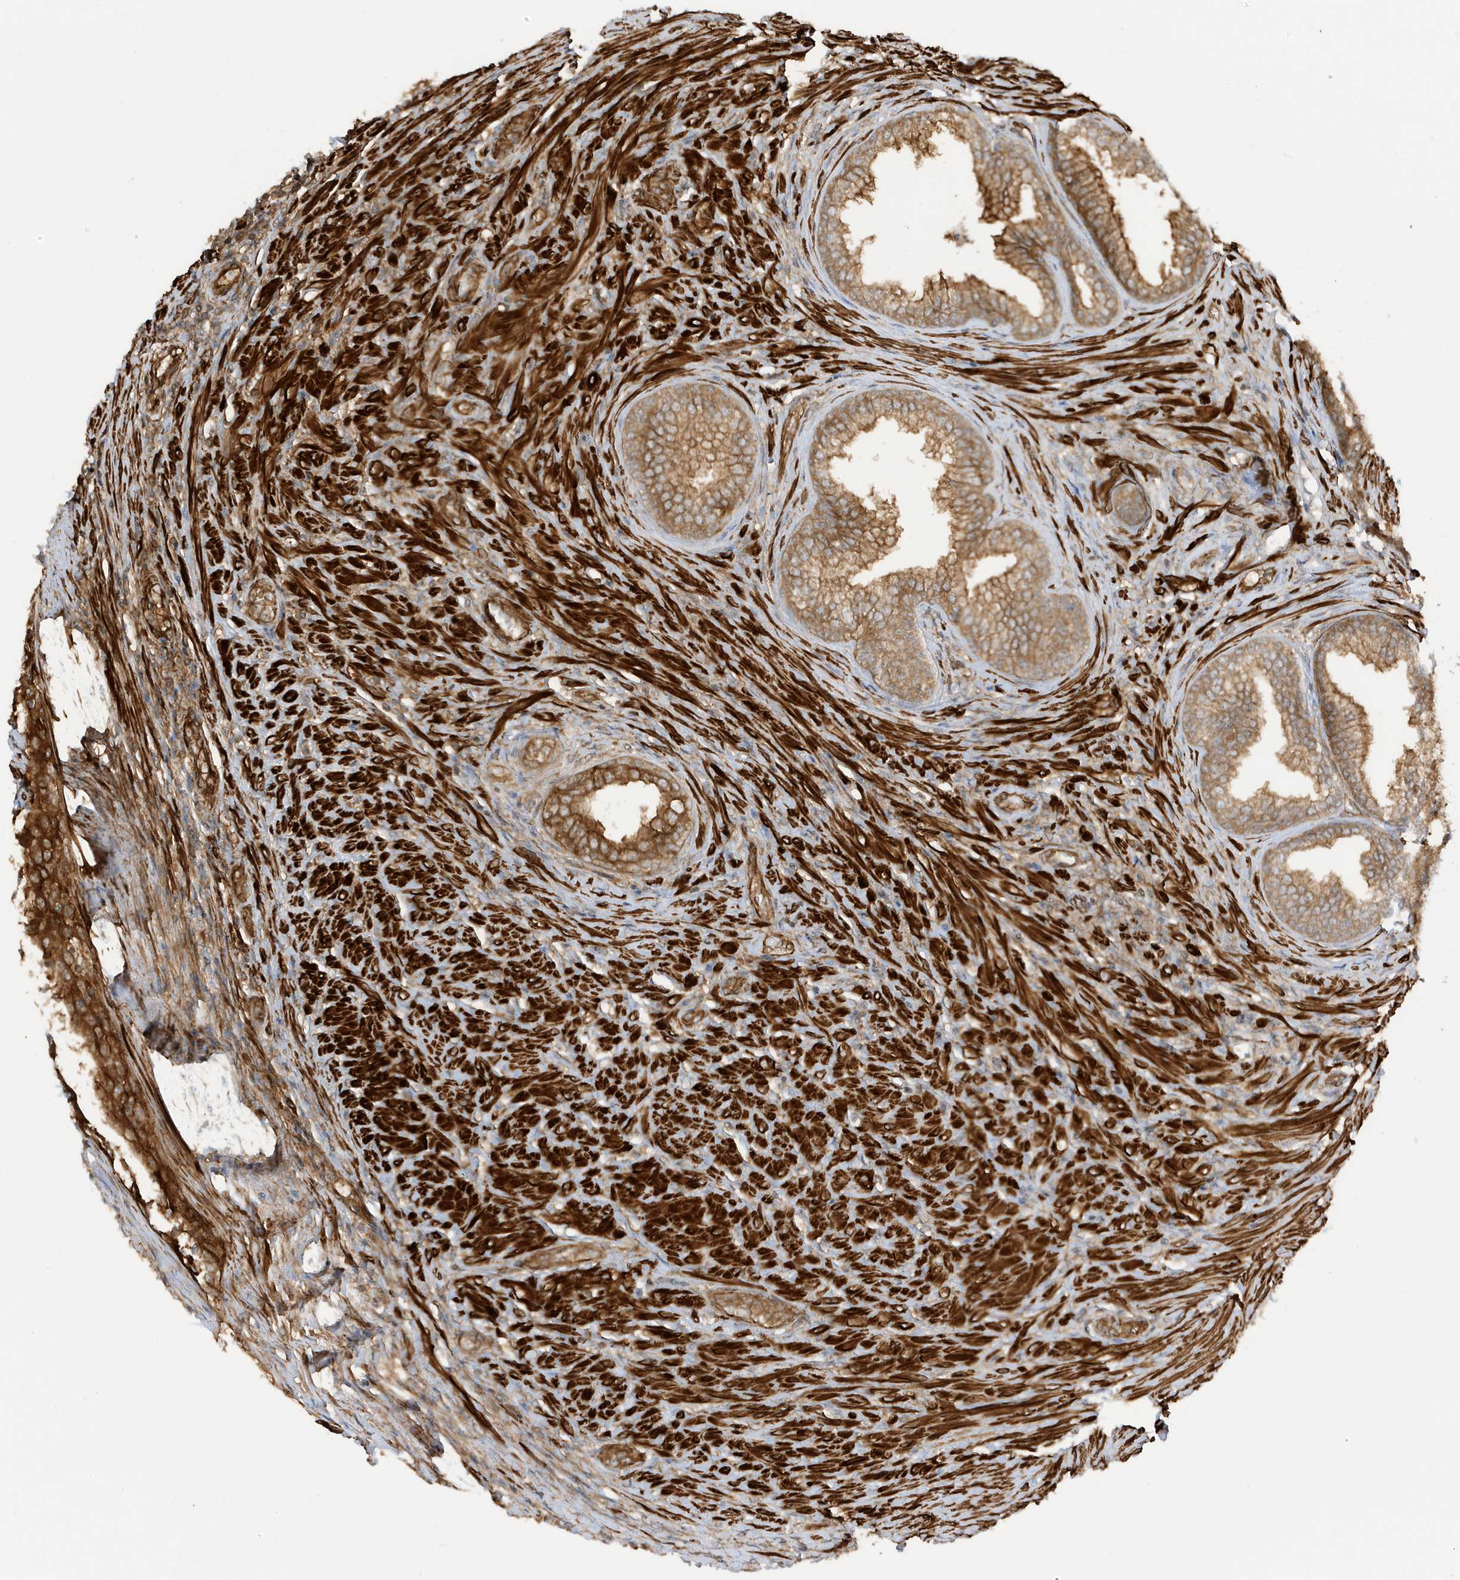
{"staining": {"intensity": "moderate", "quantity": ">75%", "location": "cytoplasmic/membranous"}, "tissue": "prostate", "cell_type": "Glandular cells", "image_type": "normal", "snomed": [{"axis": "morphology", "description": "Normal tissue, NOS"}, {"axis": "topography", "description": "Prostate"}], "caption": "Moderate cytoplasmic/membranous expression for a protein is identified in about >75% of glandular cells of unremarkable prostate using immunohistochemistry.", "gene": "CDC42EP3", "patient": {"sex": "male", "age": 76}}